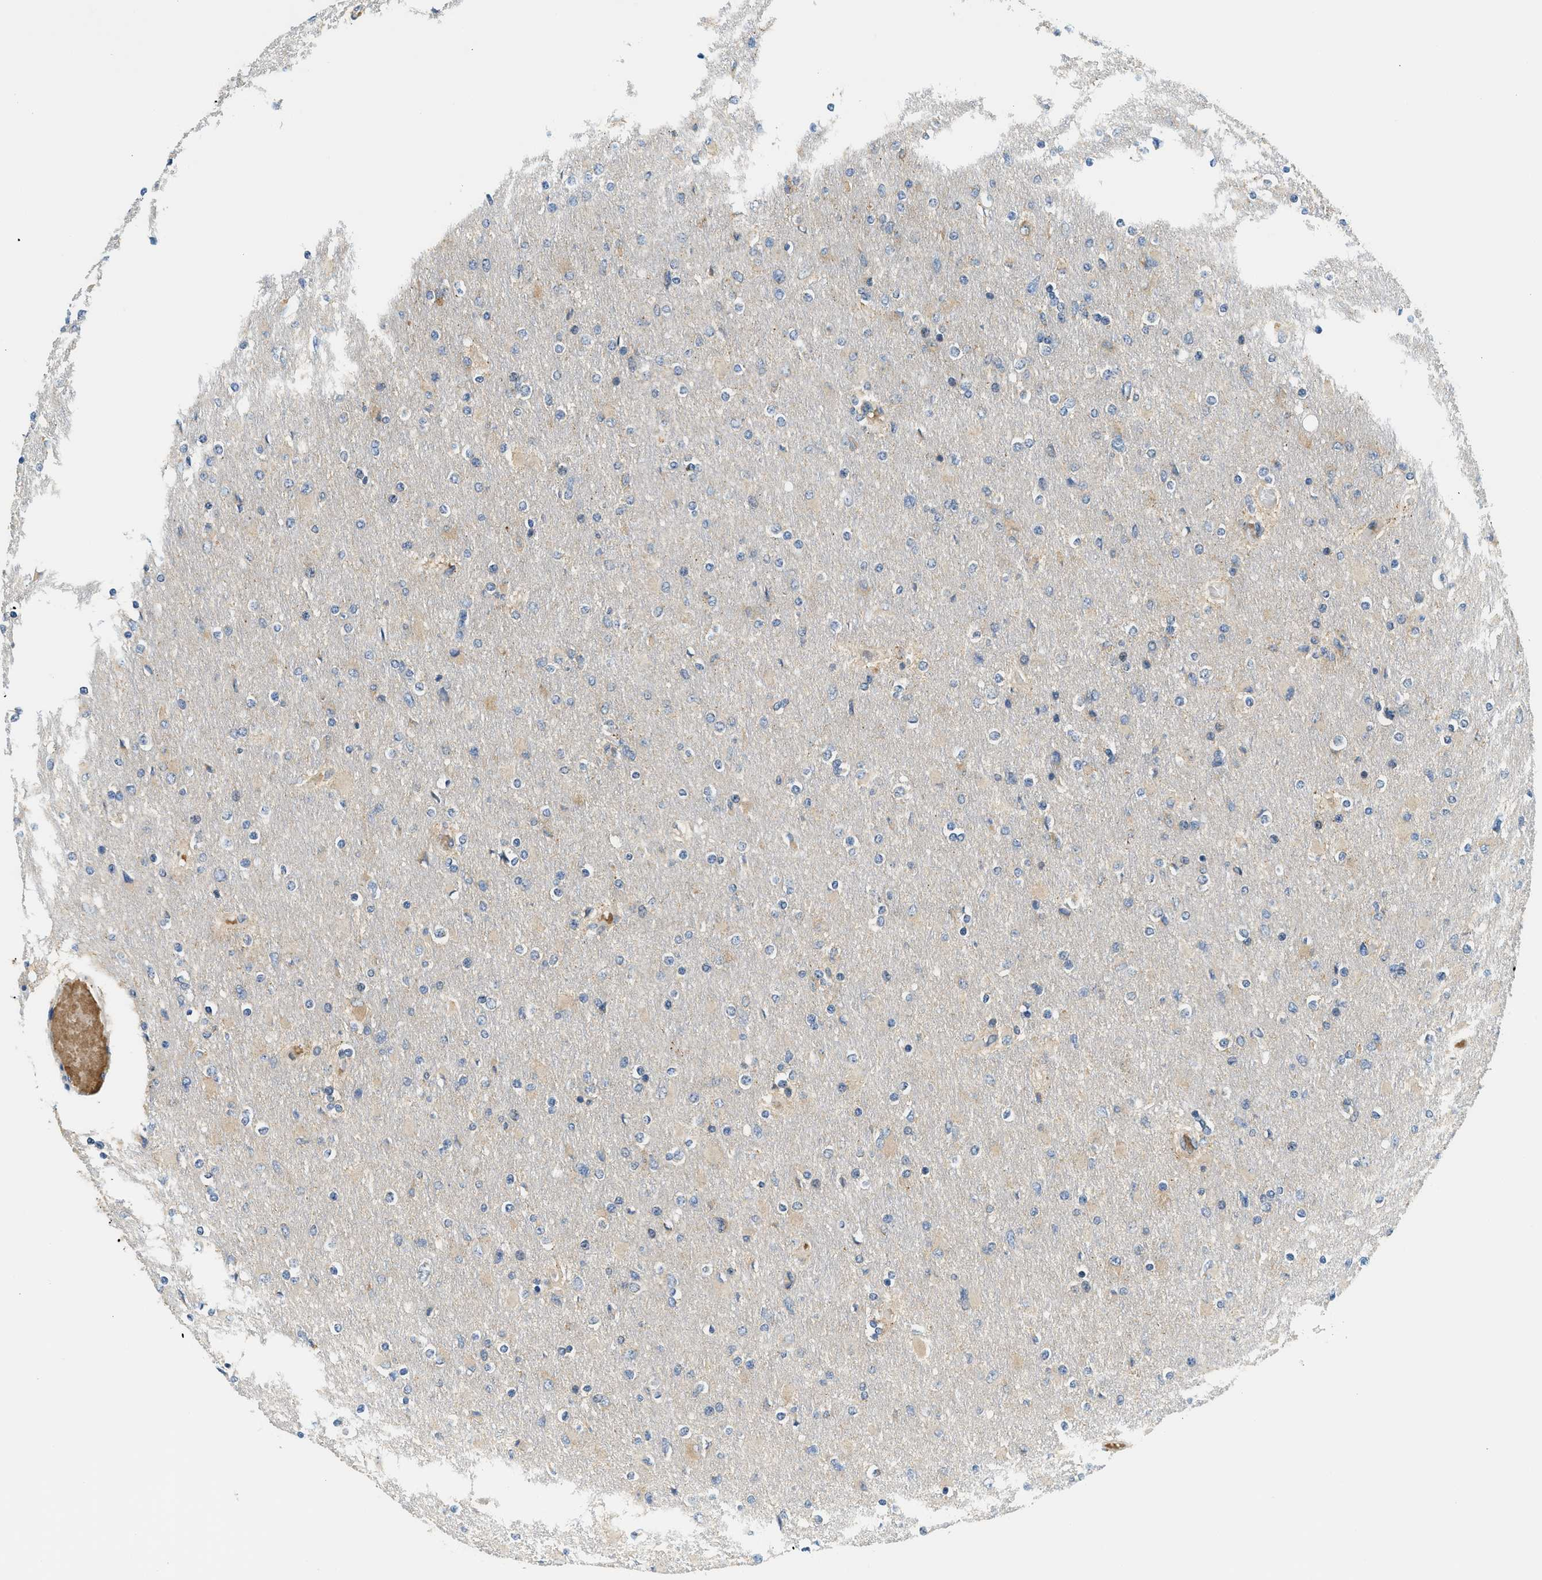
{"staining": {"intensity": "negative", "quantity": "none", "location": "none"}, "tissue": "glioma", "cell_type": "Tumor cells", "image_type": "cancer", "snomed": [{"axis": "morphology", "description": "Glioma, malignant, High grade"}, {"axis": "topography", "description": "Cerebral cortex"}], "caption": "DAB (3,3'-diaminobenzidine) immunohistochemical staining of human malignant high-grade glioma displays no significant positivity in tumor cells.", "gene": "KCNK1", "patient": {"sex": "female", "age": 36}}